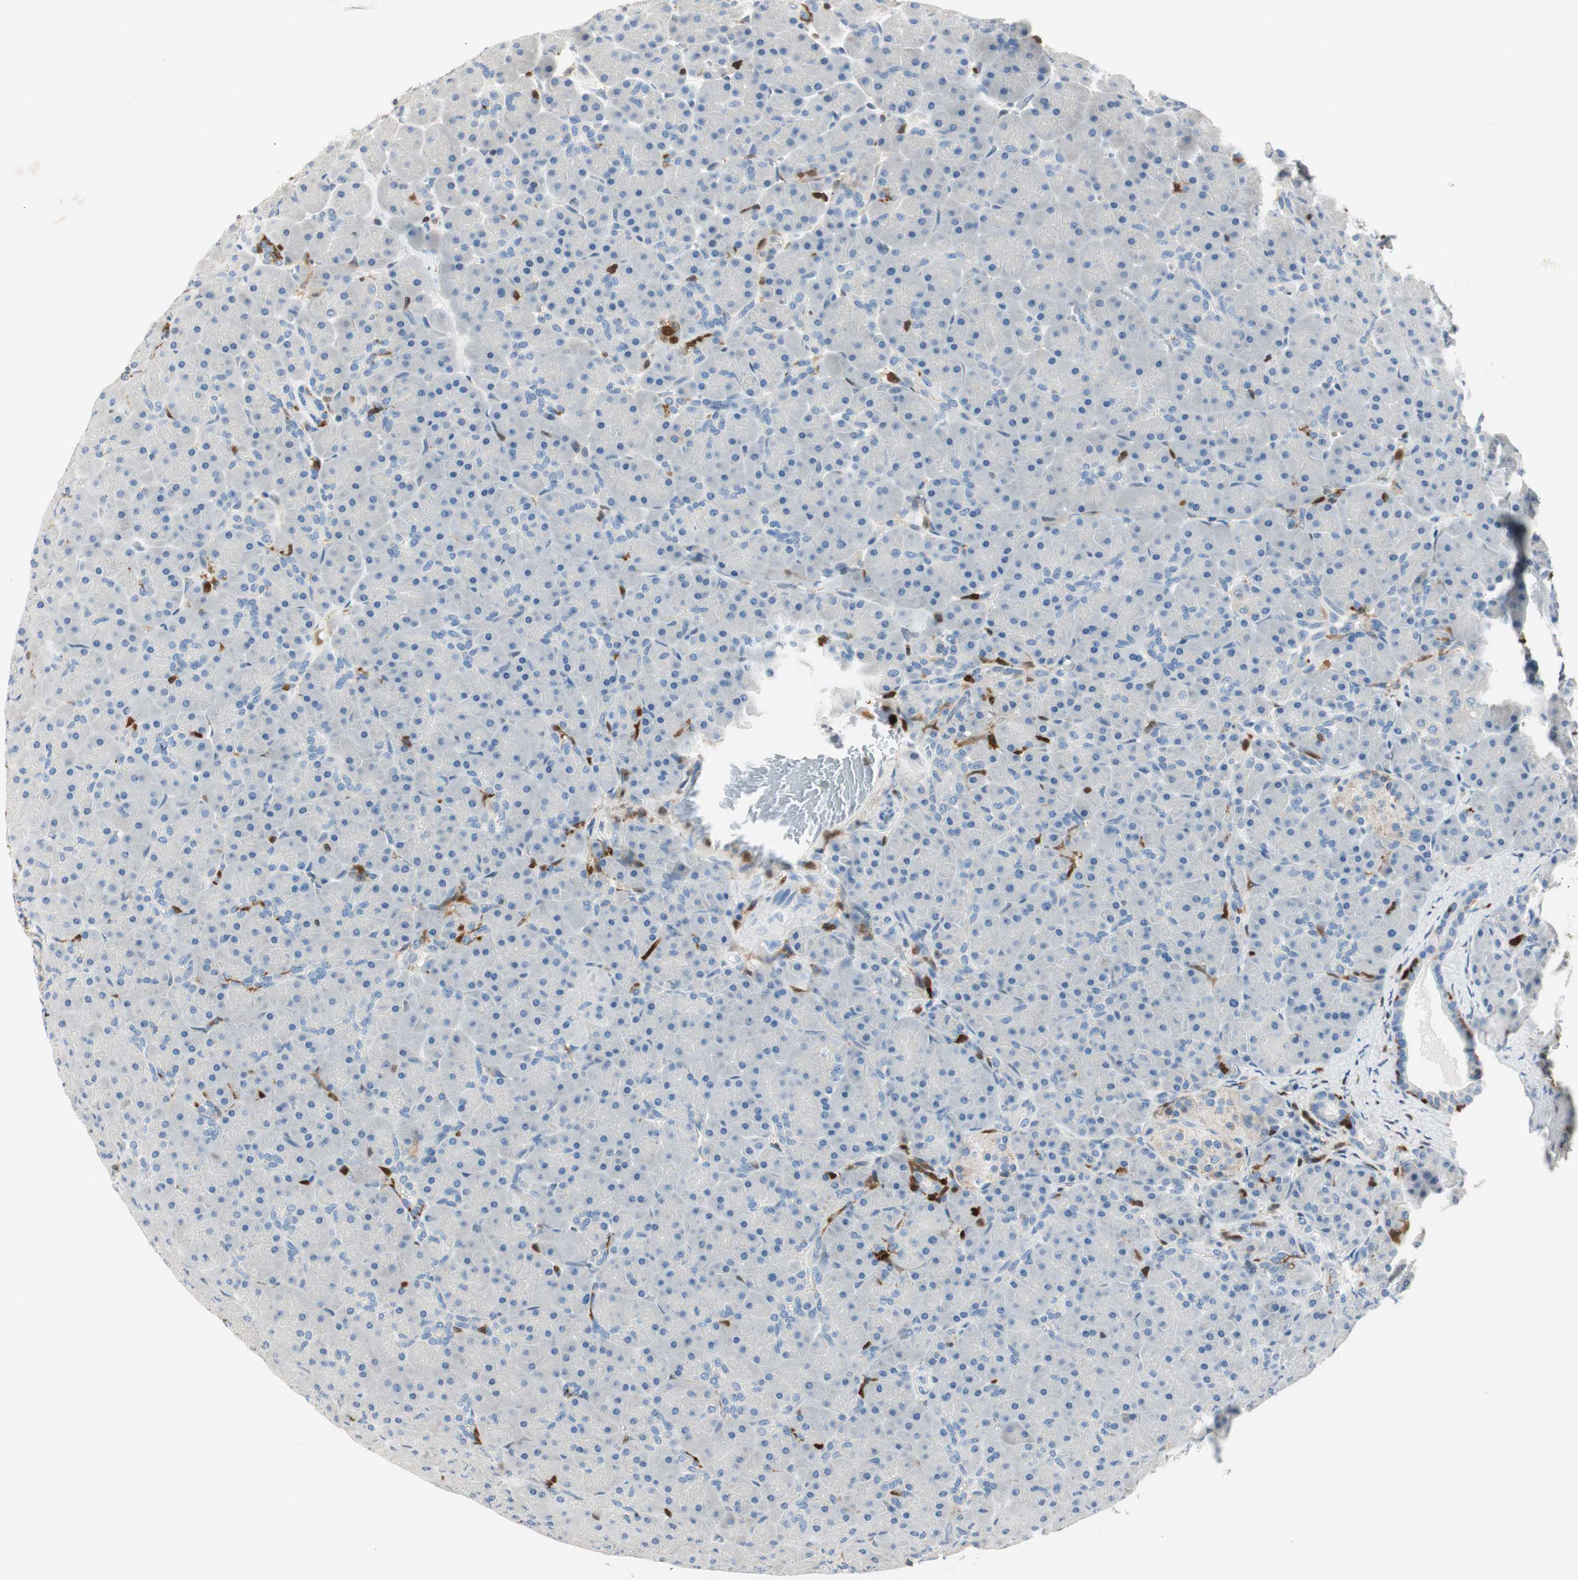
{"staining": {"intensity": "negative", "quantity": "none", "location": "none"}, "tissue": "pancreas", "cell_type": "Exocrine glandular cells", "image_type": "normal", "snomed": [{"axis": "morphology", "description": "Normal tissue, NOS"}, {"axis": "topography", "description": "Pancreas"}], "caption": "This photomicrograph is of normal pancreas stained with IHC to label a protein in brown with the nuclei are counter-stained blue. There is no staining in exocrine glandular cells. (Brightfield microscopy of DAB IHC at high magnification).", "gene": "COTL1", "patient": {"sex": "male", "age": 66}}